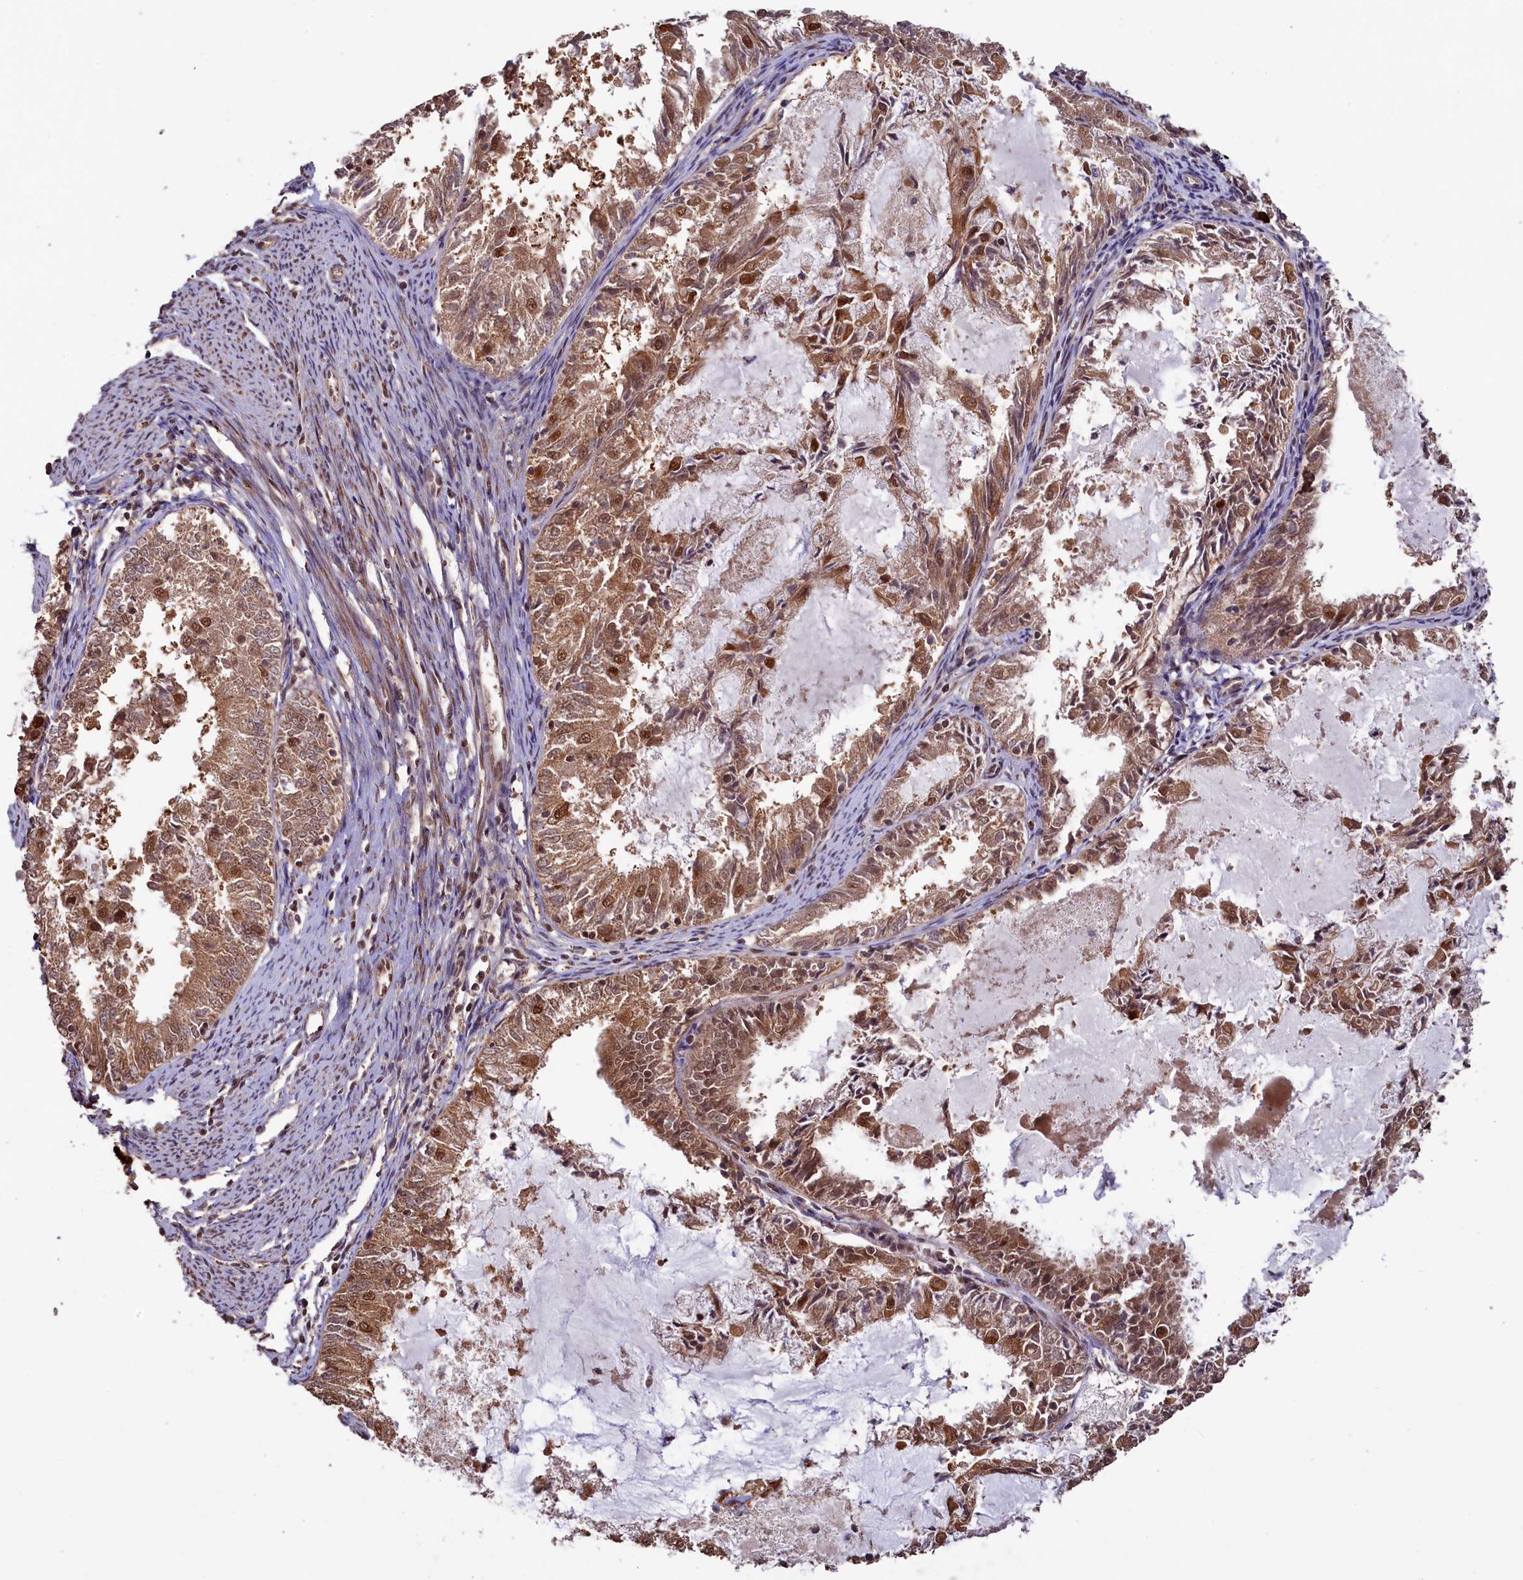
{"staining": {"intensity": "moderate", "quantity": ">75%", "location": "cytoplasmic/membranous,nuclear"}, "tissue": "endometrial cancer", "cell_type": "Tumor cells", "image_type": "cancer", "snomed": [{"axis": "morphology", "description": "Adenocarcinoma, NOS"}, {"axis": "topography", "description": "Endometrium"}], "caption": "Tumor cells show medium levels of moderate cytoplasmic/membranous and nuclear staining in approximately >75% of cells in endometrial adenocarcinoma. (DAB IHC with brightfield microscopy, high magnification).", "gene": "NAE1", "patient": {"sex": "female", "age": 57}}